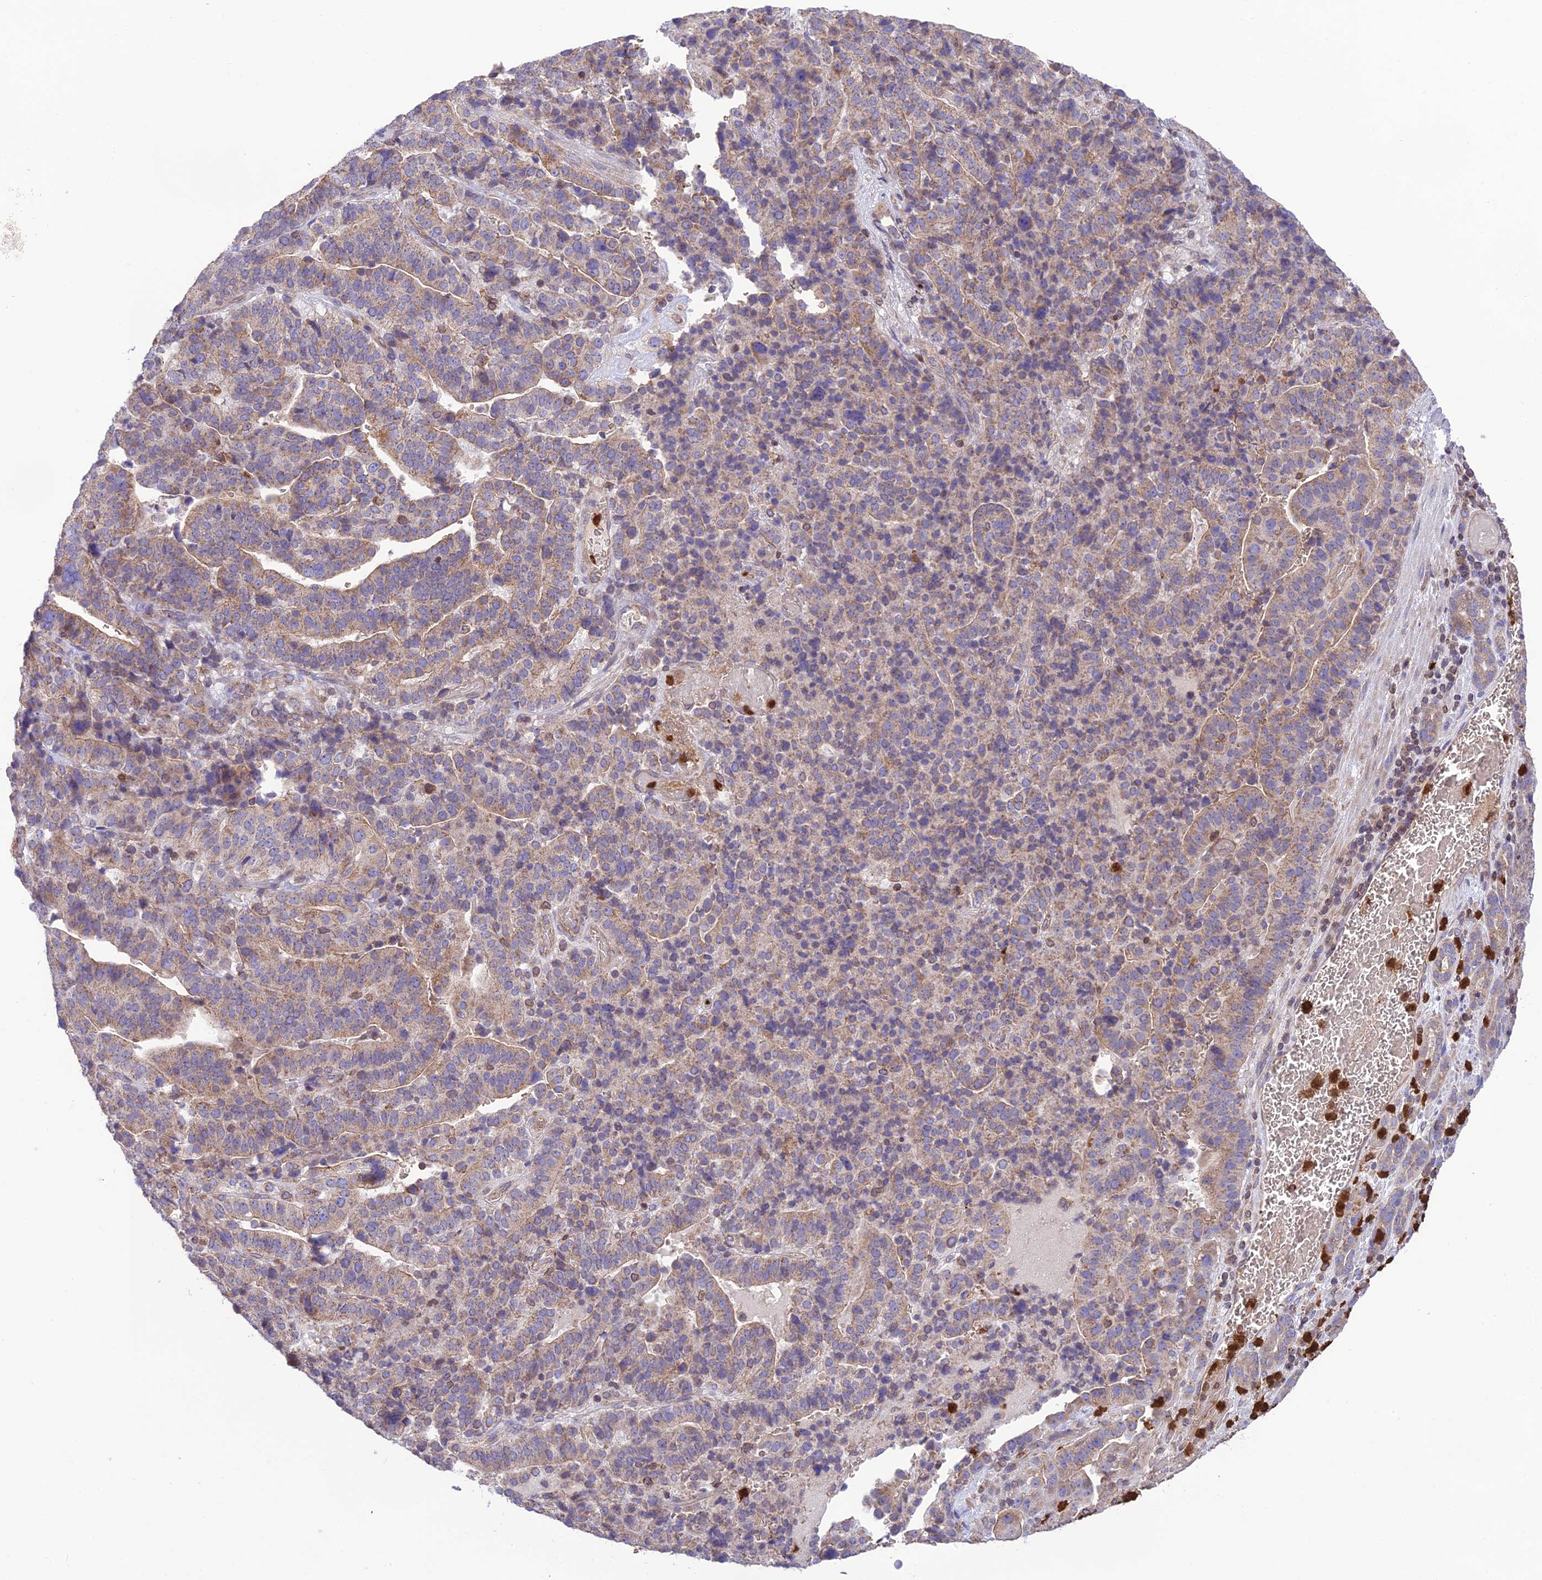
{"staining": {"intensity": "weak", "quantity": "25%-75%", "location": "cytoplasmic/membranous"}, "tissue": "stomach cancer", "cell_type": "Tumor cells", "image_type": "cancer", "snomed": [{"axis": "morphology", "description": "Adenocarcinoma, NOS"}, {"axis": "topography", "description": "Stomach"}], "caption": "Stomach adenocarcinoma stained with DAB IHC exhibits low levels of weak cytoplasmic/membranous staining in approximately 25%-75% of tumor cells.", "gene": "PKHD1L1", "patient": {"sex": "male", "age": 48}}